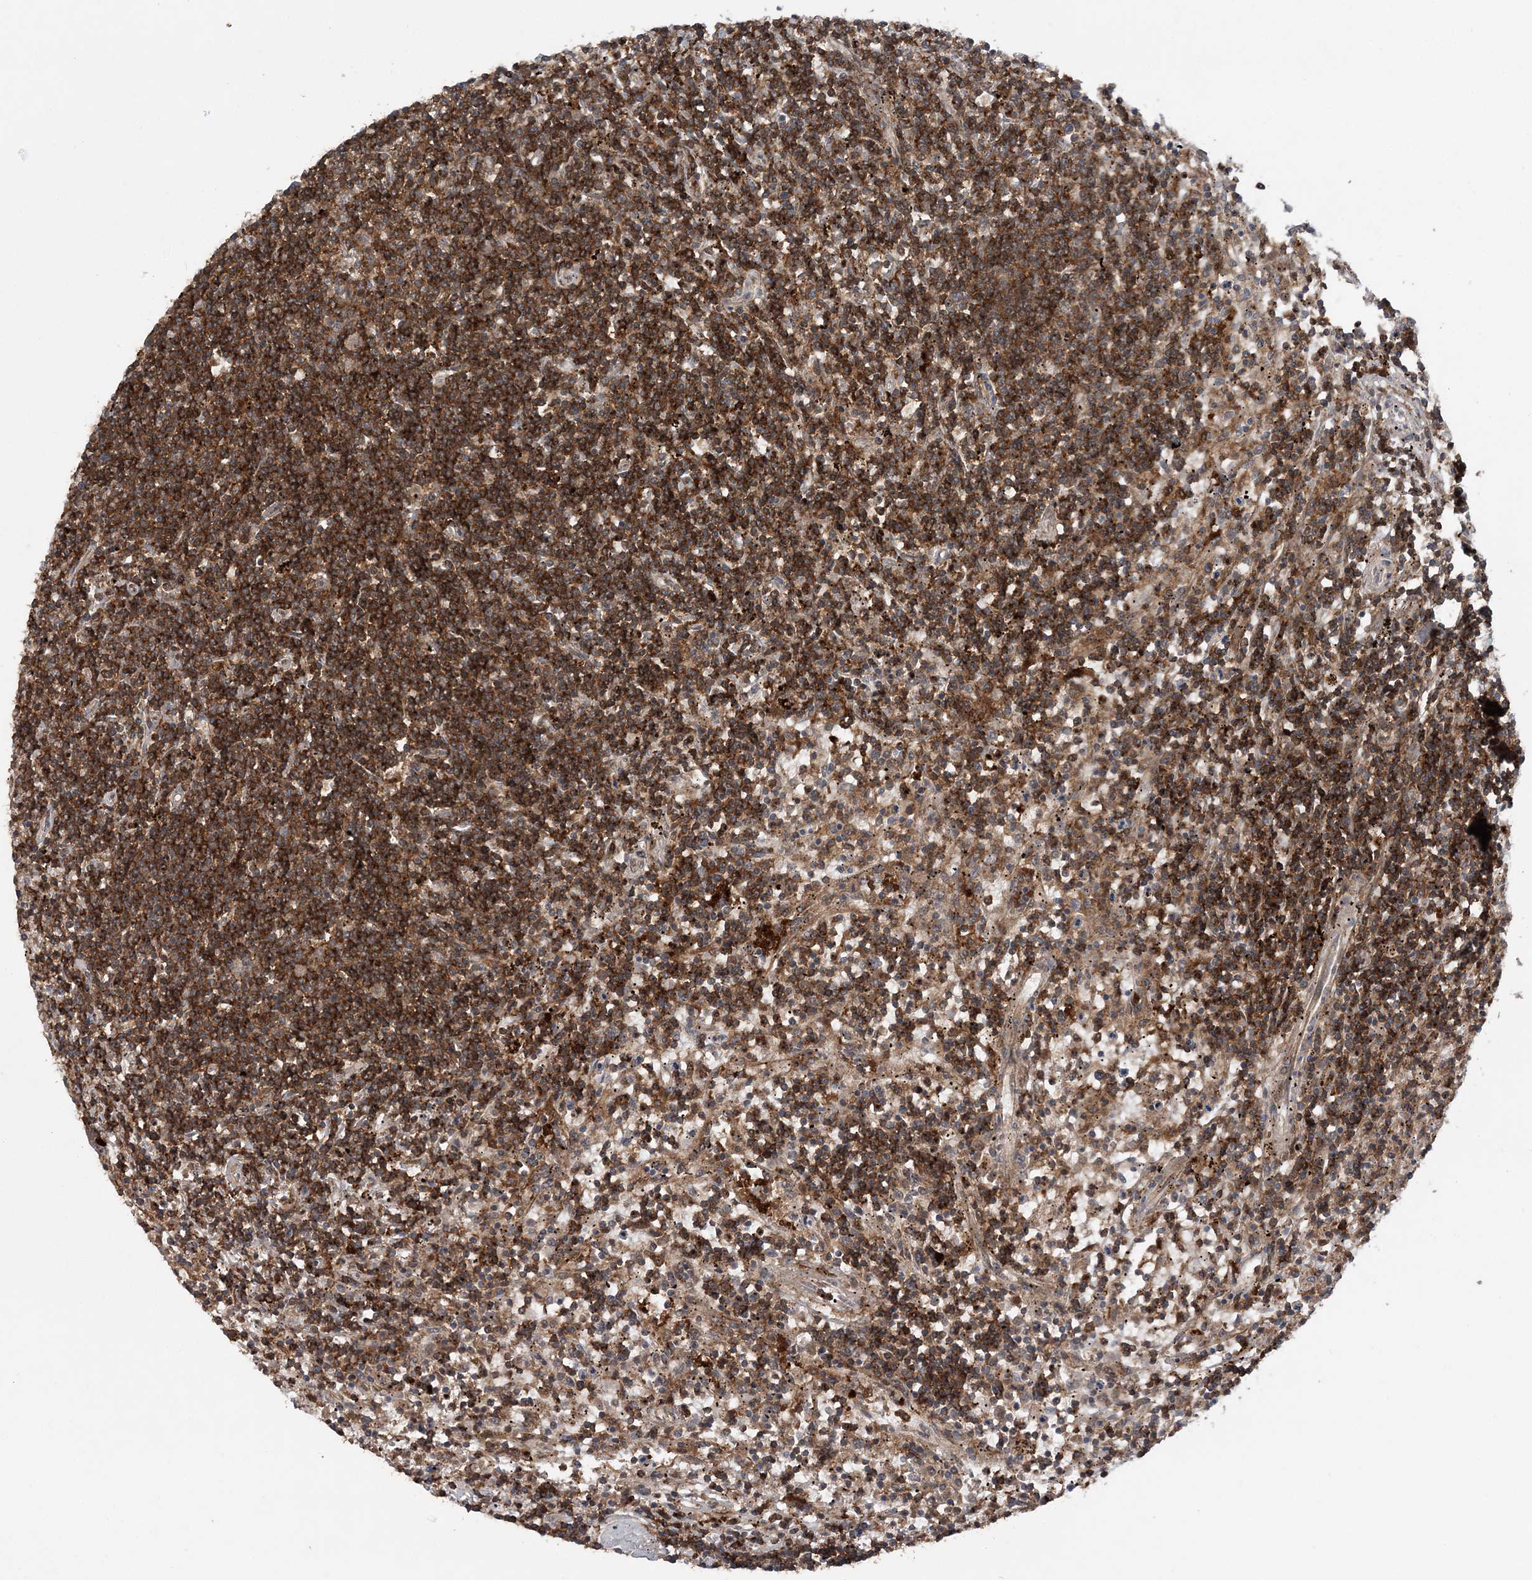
{"staining": {"intensity": "strong", "quantity": ">75%", "location": "cytoplasmic/membranous"}, "tissue": "lymphoma", "cell_type": "Tumor cells", "image_type": "cancer", "snomed": [{"axis": "morphology", "description": "Malignant lymphoma, non-Hodgkin's type, Low grade"}, {"axis": "topography", "description": "Spleen"}], "caption": "This is a micrograph of immunohistochemistry staining of malignant lymphoma, non-Hodgkin's type (low-grade), which shows strong staining in the cytoplasmic/membranous of tumor cells.", "gene": "LACC1", "patient": {"sex": "male", "age": 76}}